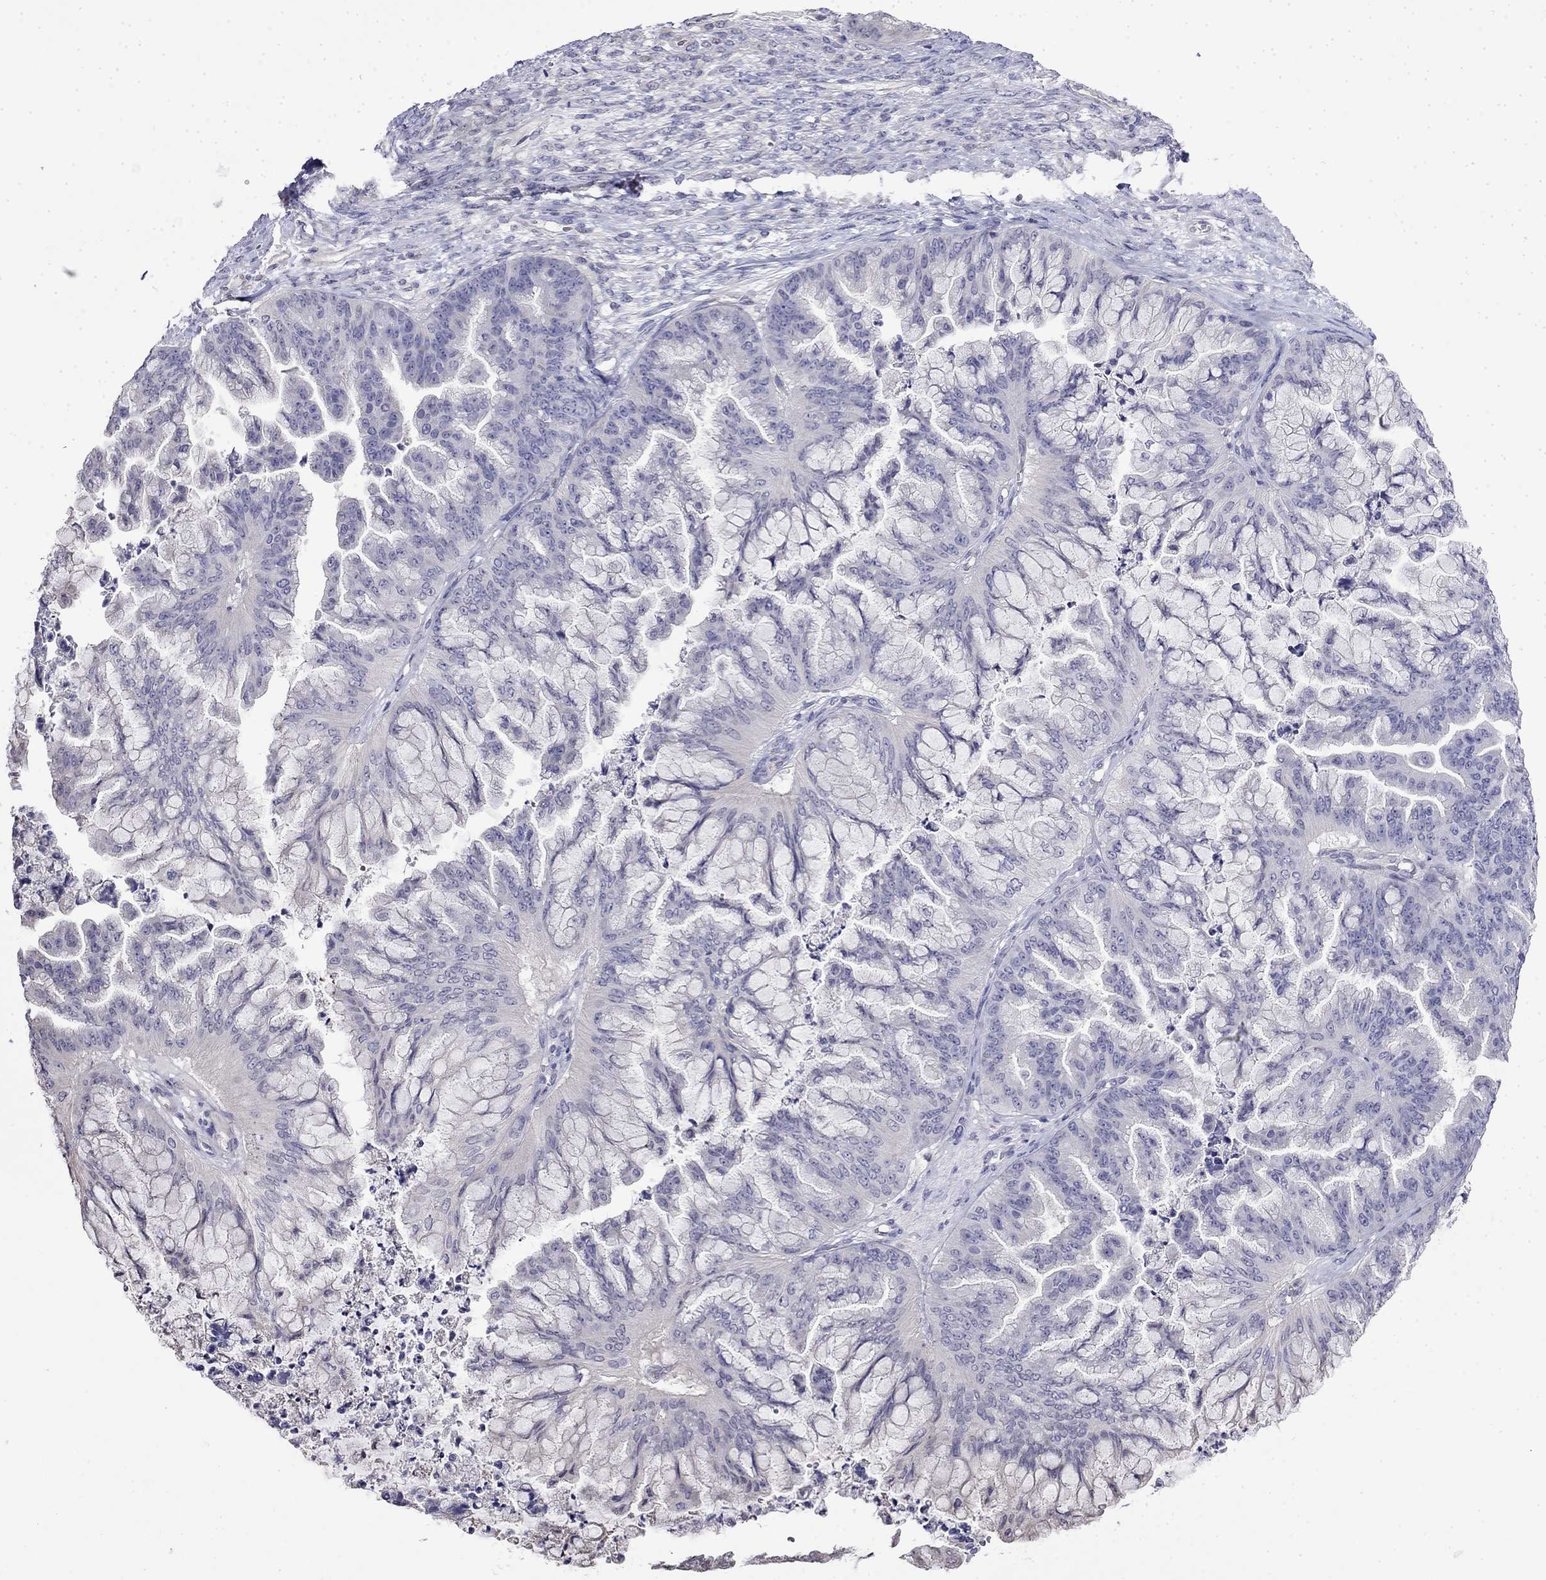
{"staining": {"intensity": "negative", "quantity": "none", "location": "none"}, "tissue": "ovarian cancer", "cell_type": "Tumor cells", "image_type": "cancer", "snomed": [{"axis": "morphology", "description": "Cystadenocarcinoma, mucinous, NOS"}, {"axis": "topography", "description": "Ovary"}], "caption": "Immunohistochemical staining of human ovarian mucinous cystadenocarcinoma shows no significant expression in tumor cells.", "gene": "GUCA1B", "patient": {"sex": "female", "age": 67}}